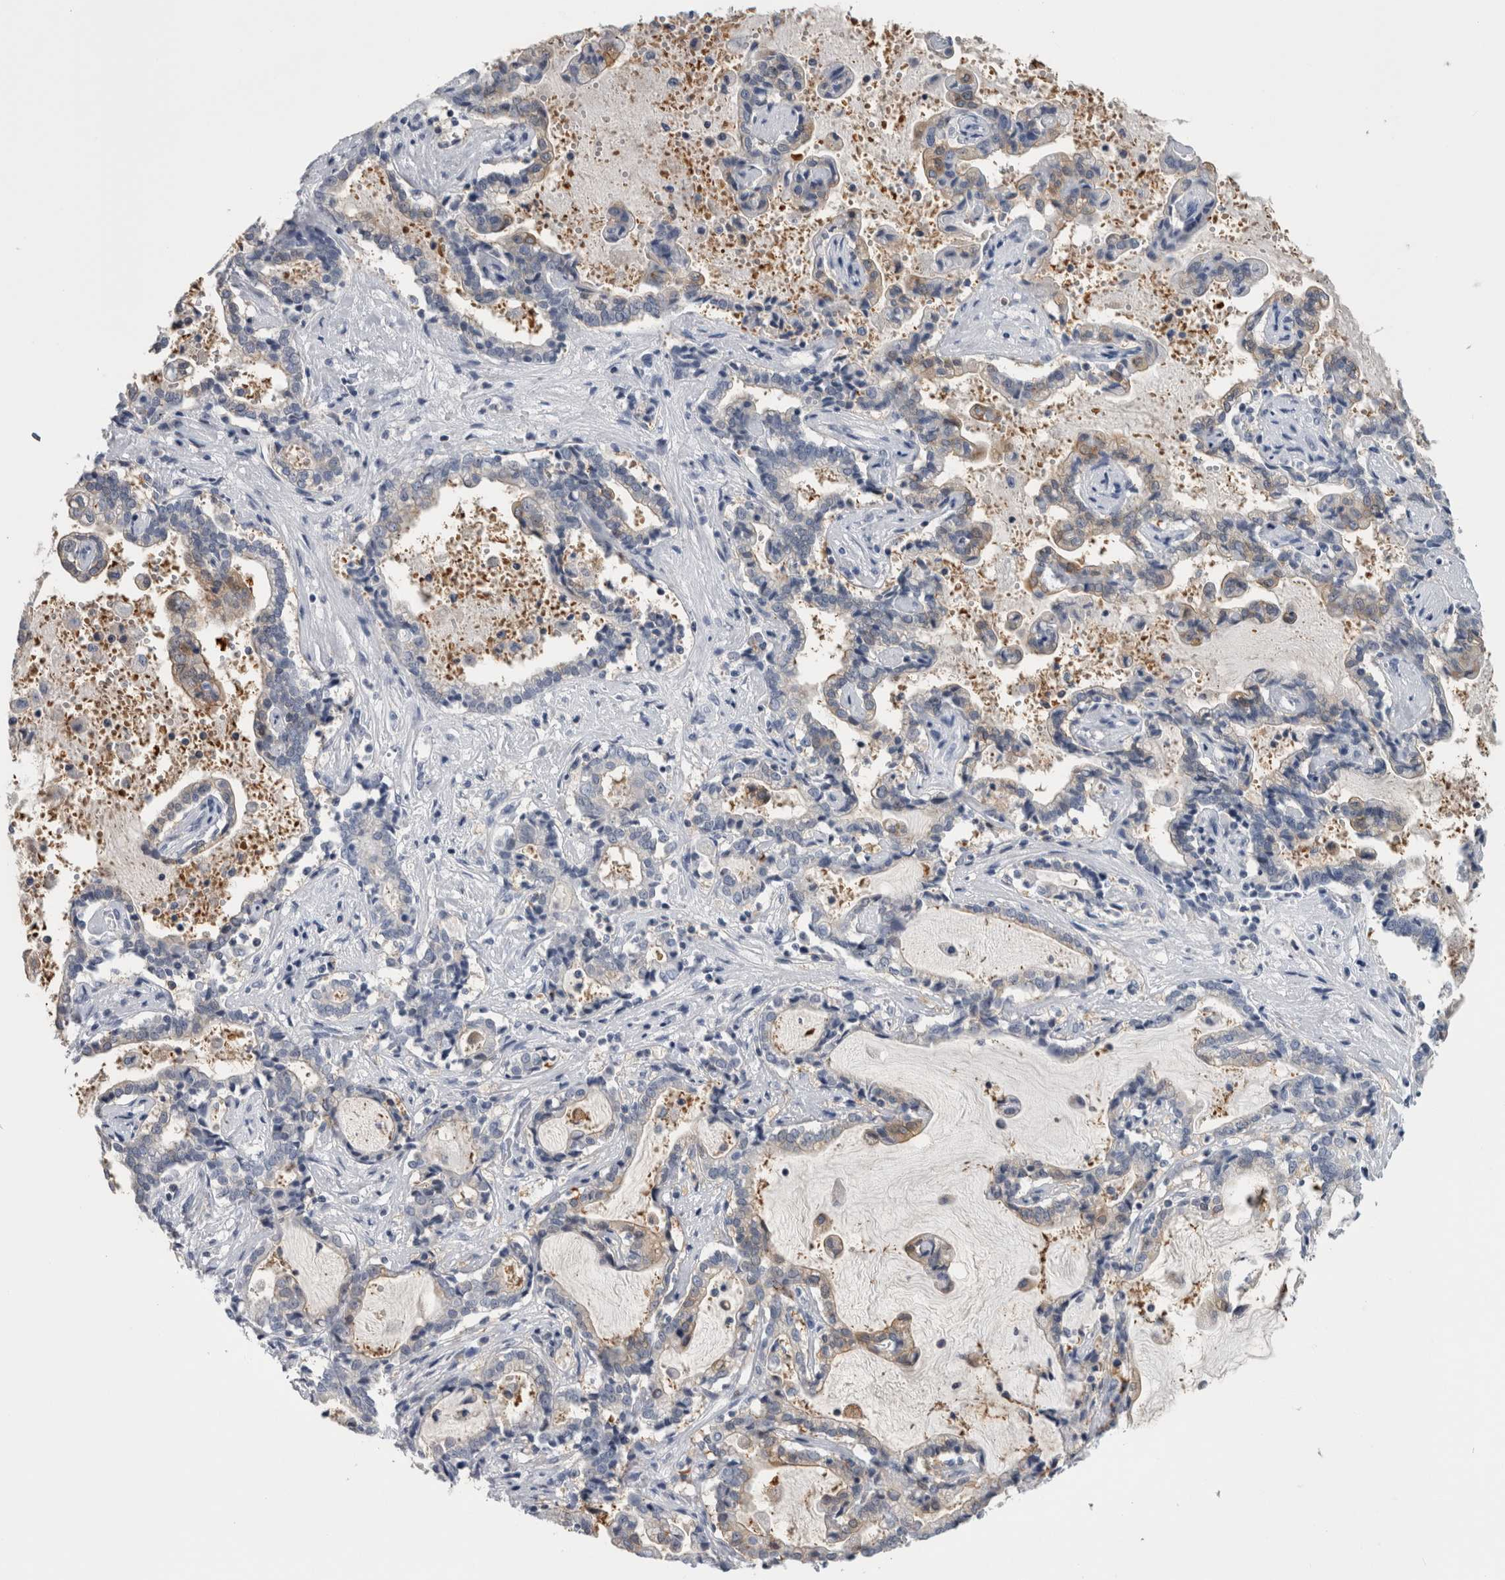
{"staining": {"intensity": "weak", "quantity": "<25%", "location": "cytoplasmic/membranous"}, "tissue": "liver cancer", "cell_type": "Tumor cells", "image_type": "cancer", "snomed": [{"axis": "morphology", "description": "Cholangiocarcinoma"}, {"axis": "topography", "description": "Liver"}], "caption": "Tumor cells are negative for brown protein staining in liver cholangiocarcinoma.", "gene": "ANKFY1", "patient": {"sex": "male", "age": 57}}